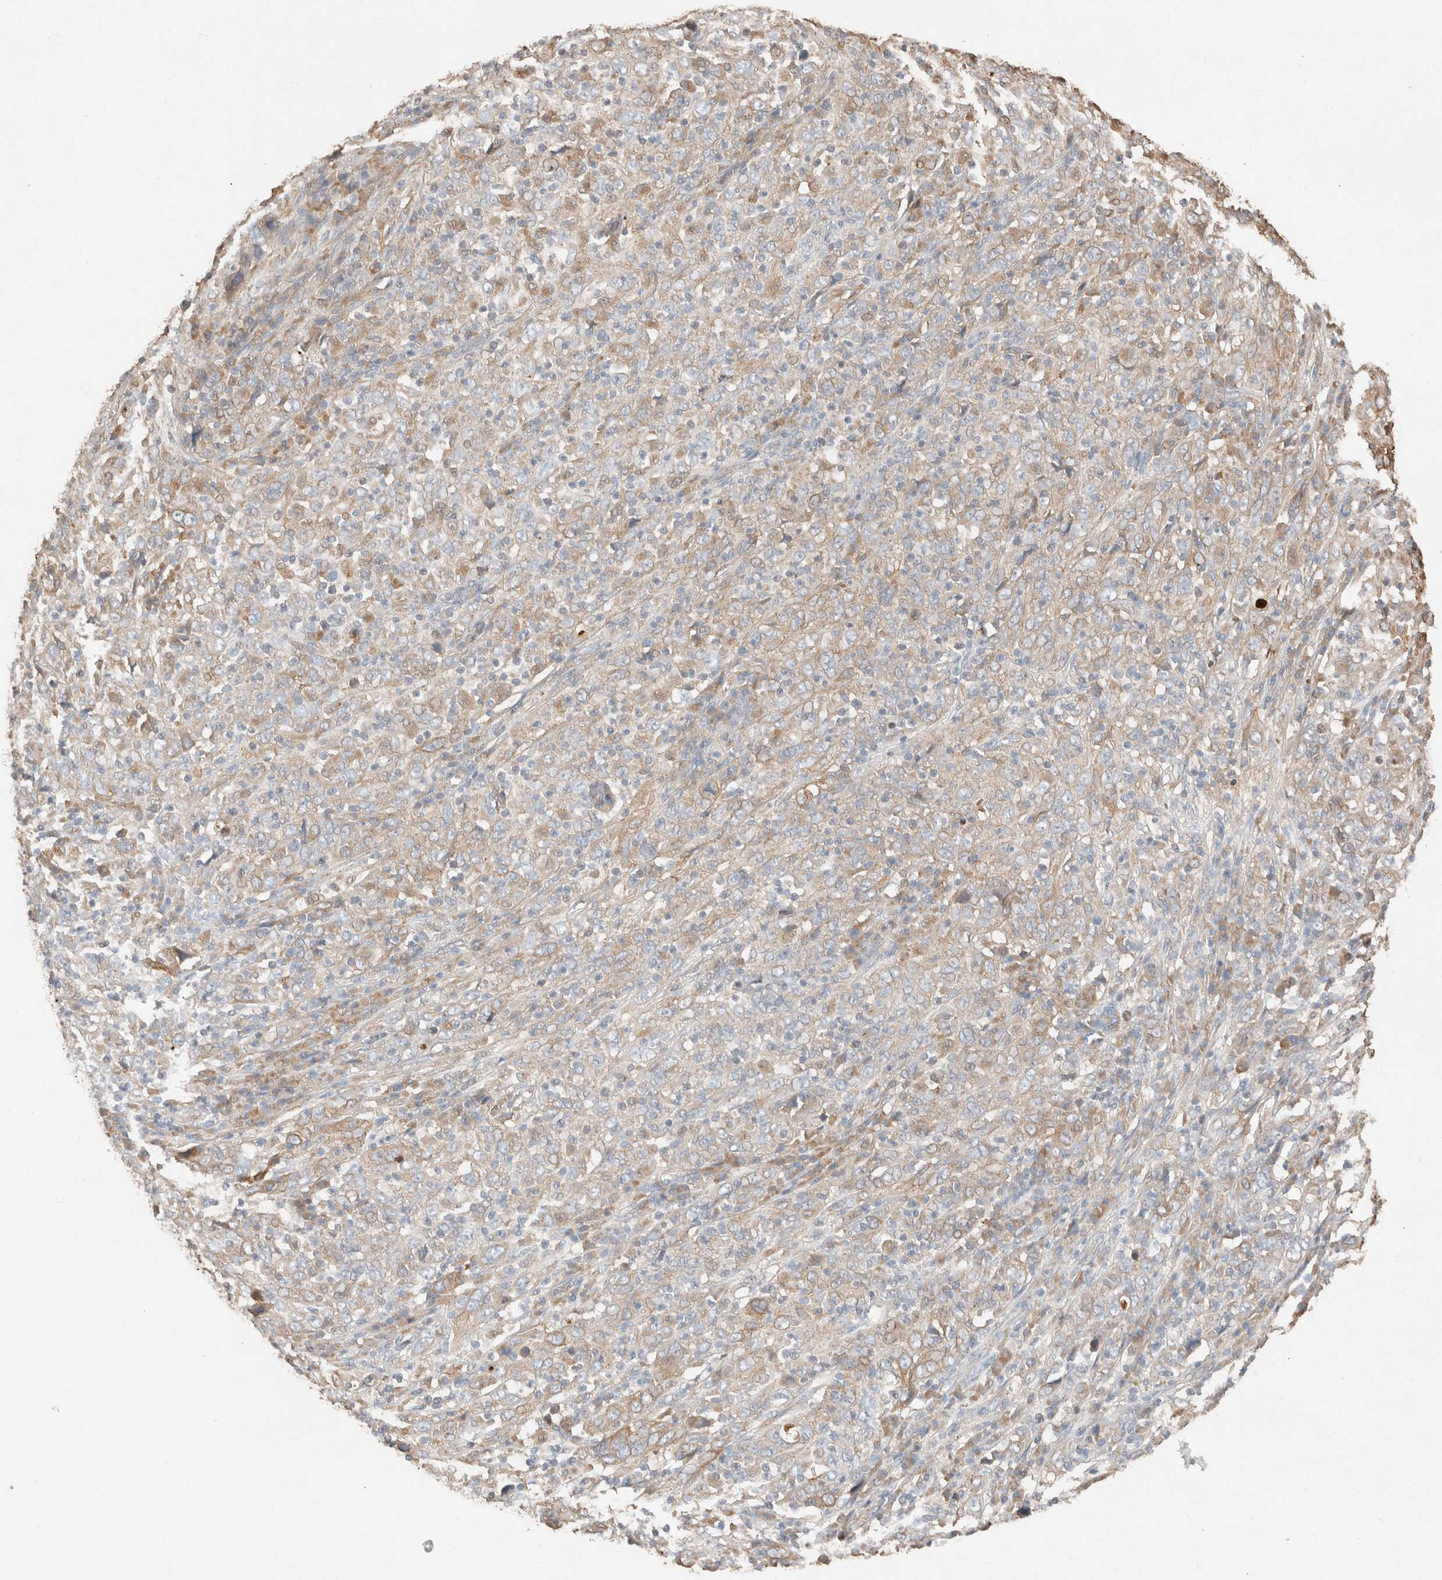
{"staining": {"intensity": "moderate", "quantity": ">75%", "location": "cytoplasmic/membranous"}, "tissue": "cervical cancer", "cell_type": "Tumor cells", "image_type": "cancer", "snomed": [{"axis": "morphology", "description": "Squamous cell carcinoma, NOS"}, {"axis": "topography", "description": "Cervix"}], "caption": "Protein staining exhibits moderate cytoplasmic/membranous expression in approximately >75% of tumor cells in cervical squamous cell carcinoma. The staining was performed using DAB to visualize the protein expression in brown, while the nuclei were stained in blue with hematoxylin (Magnification: 20x).", "gene": "TUBD1", "patient": {"sex": "female", "age": 46}}